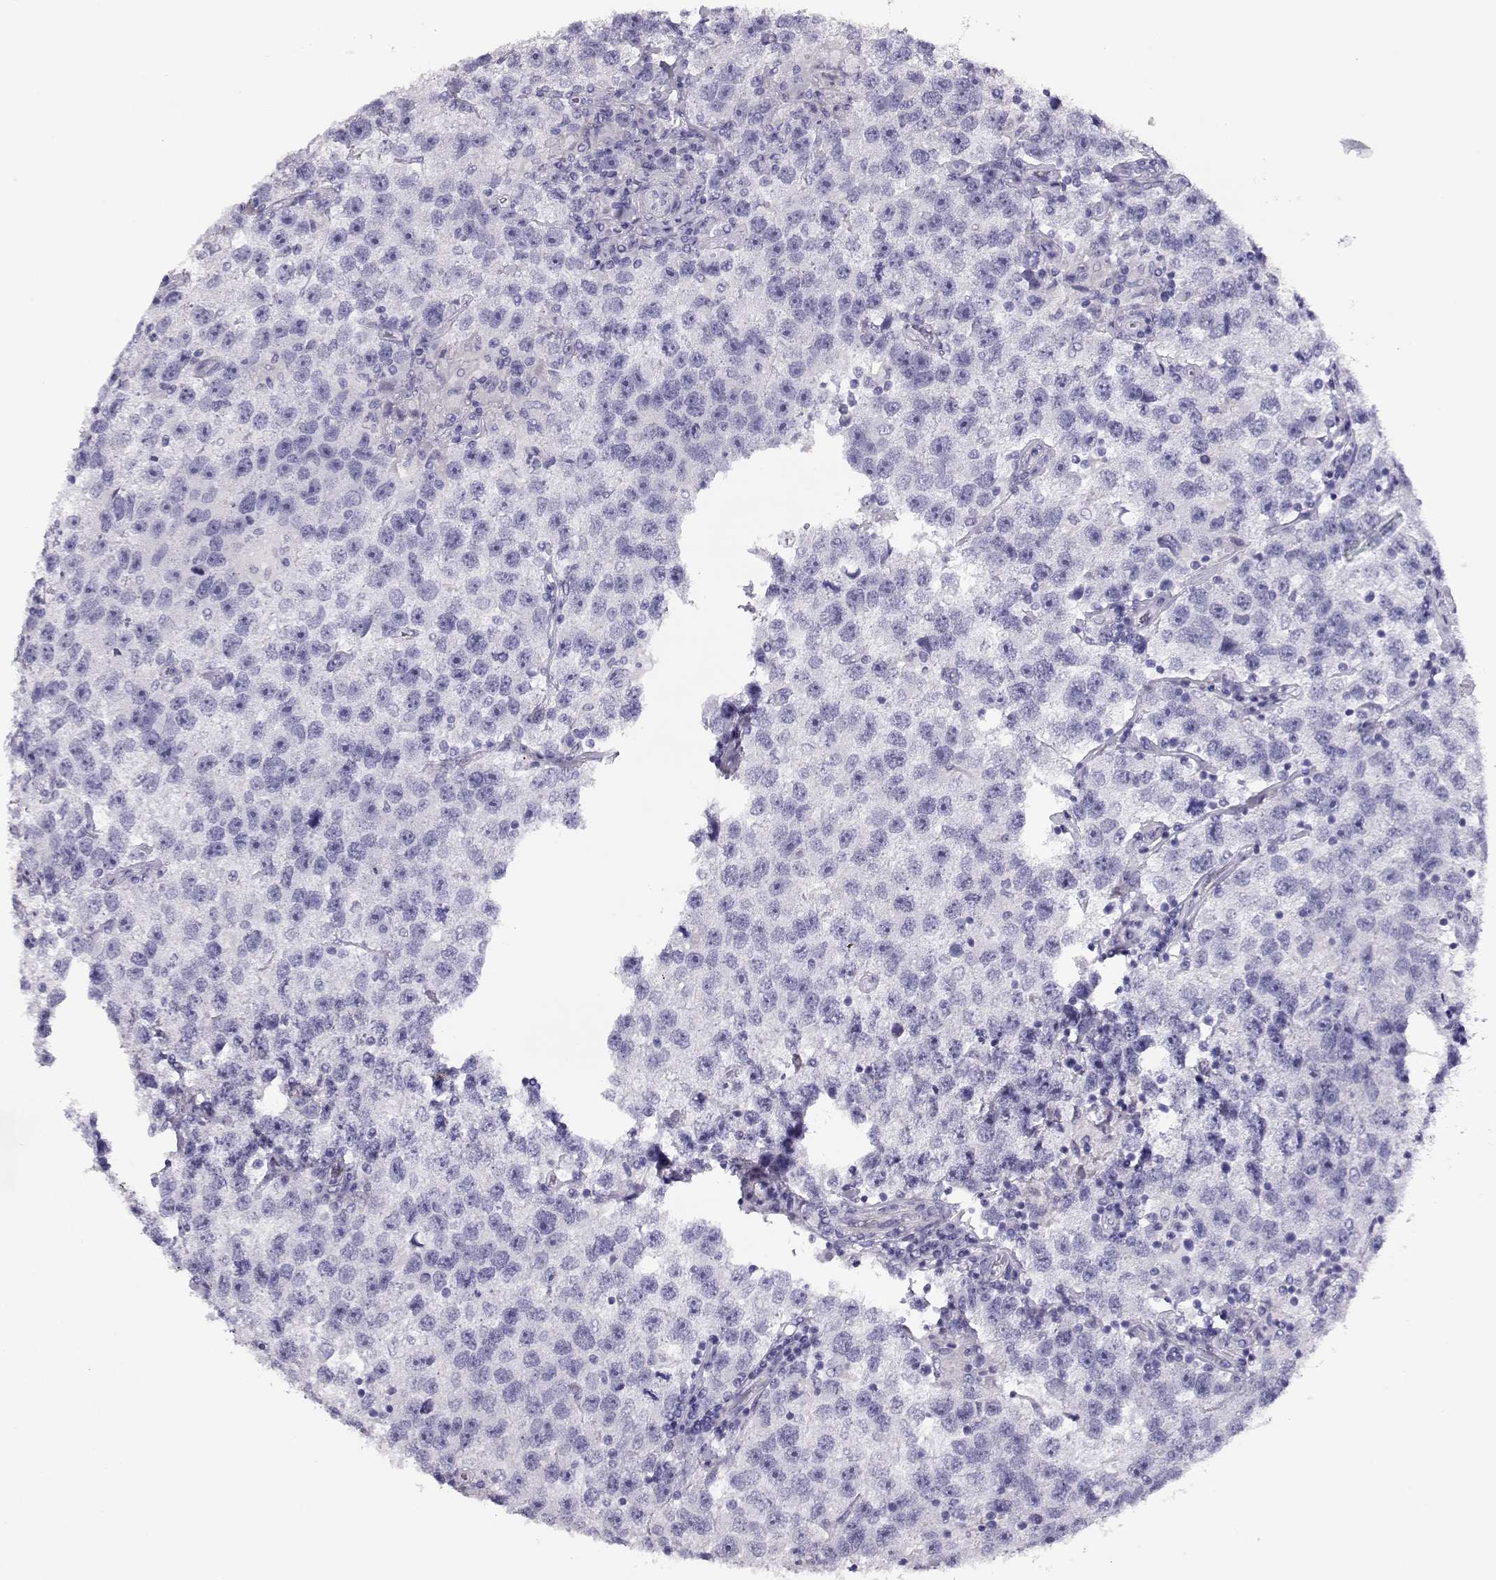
{"staining": {"intensity": "negative", "quantity": "none", "location": "none"}, "tissue": "testis cancer", "cell_type": "Tumor cells", "image_type": "cancer", "snomed": [{"axis": "morphology", "description": "Seminoma, NOS"}, {"axis": "topography", "description": "Testis"}], "caption": "A high-resolution photomicrograph shows IHC staining of testis cancer, which reveals no significant expression in tumor cells. (Stains: DAB (3,3'-diaminobenzidine) immunohistochemistry (IHC) with hematoxylin counter stain, Microscopy: brightfield microscopy at high magnification).", "gene": "CRX", "patient": {"sex": "male", "age": 26}}